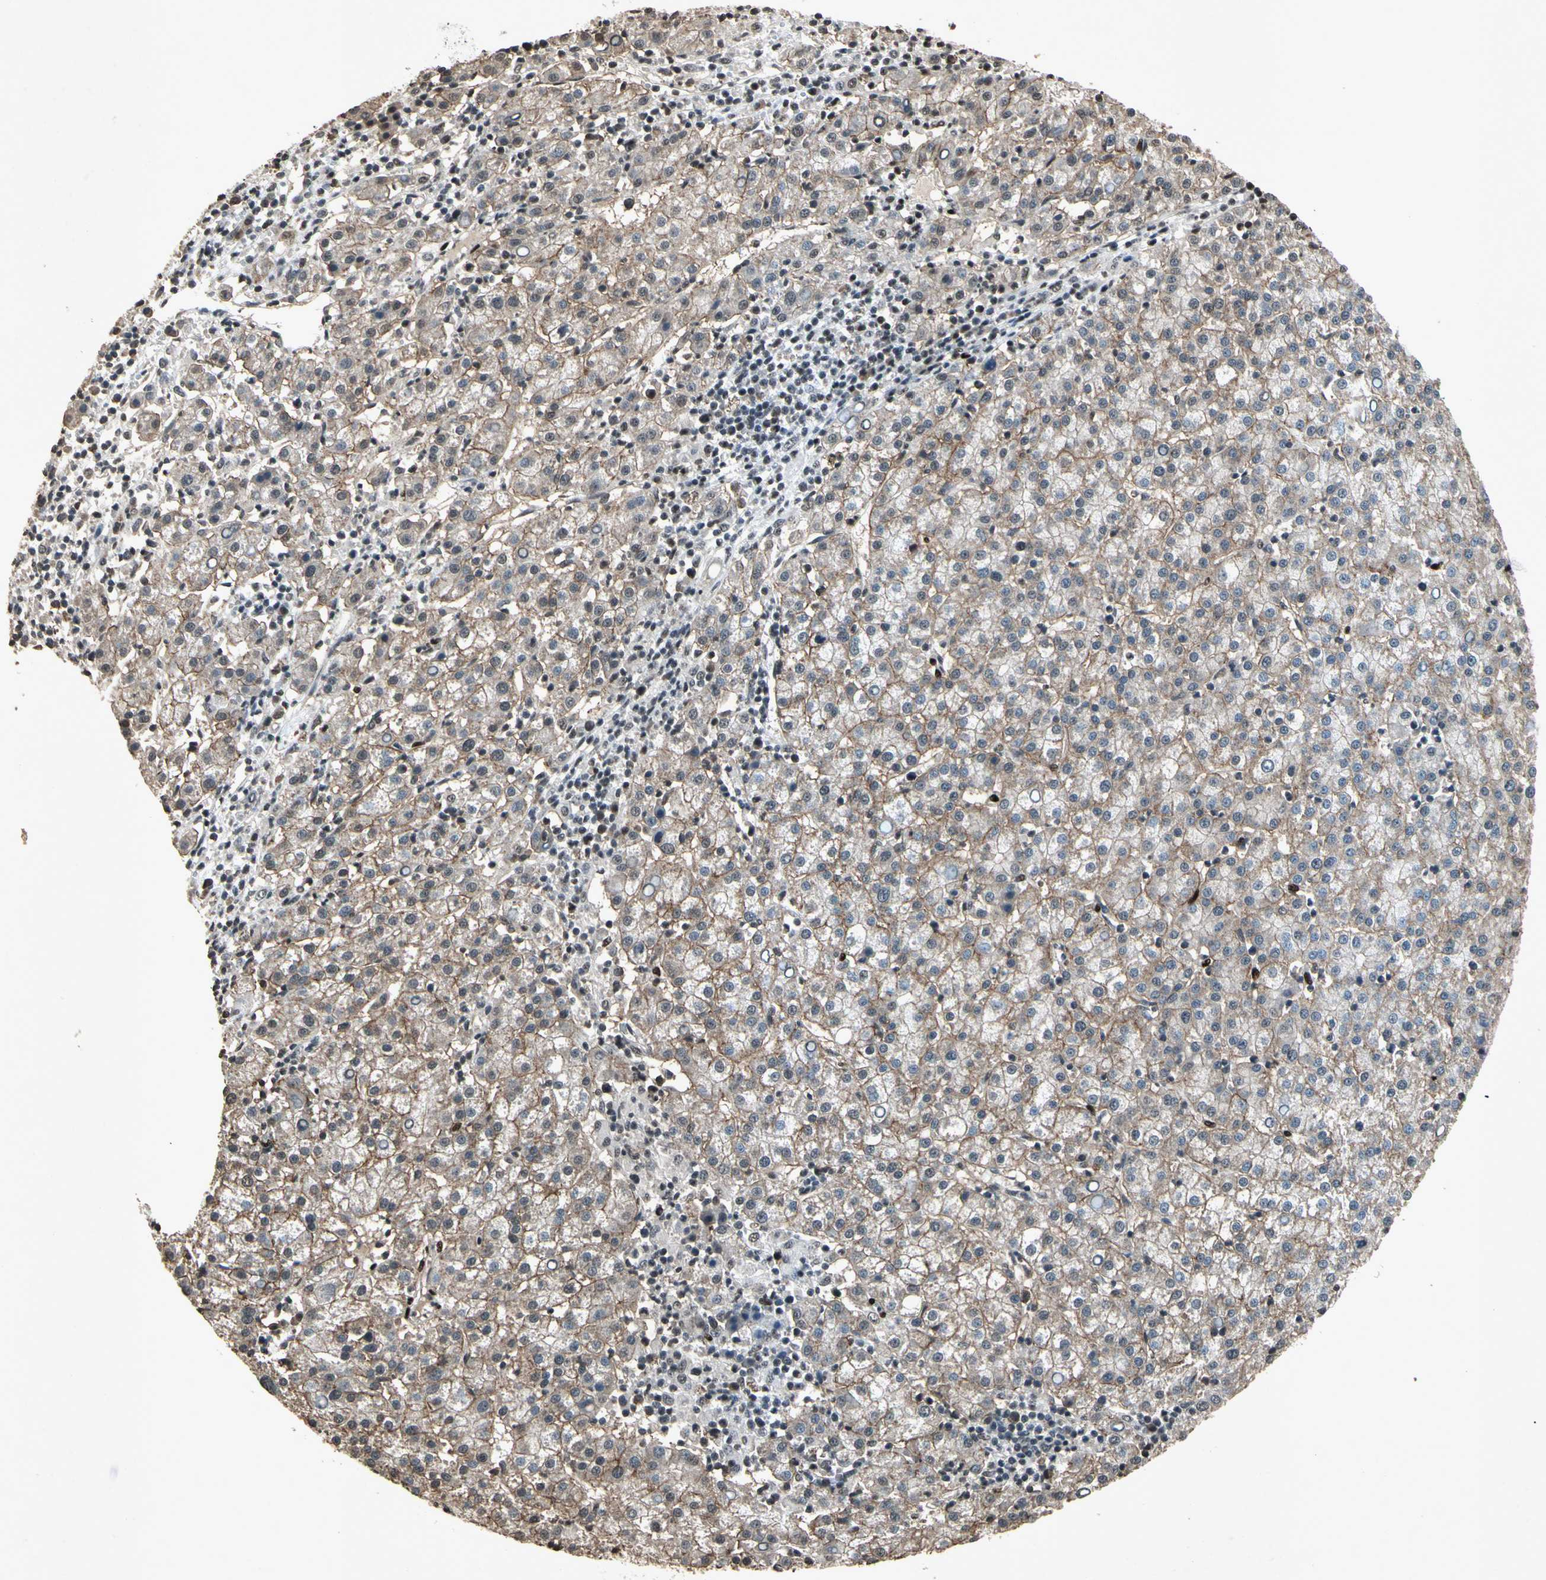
{"staining": {"intensity": "weak", "quantity": "25%-75%", "location": "cytoplasmic/membranous,nuclear"}, "tissue": "liver cancer", "cell_type": "Tumor cells", "image_type": "cancer", "snomed": [{"axis": "morphology", "description": "Carcinoma, Hepatocellular, NOS"}, {"axis": "topography", "description": "Liver"}], "caption": "A brown stain highlights weak cytoplasmic/membranous and nuclear expression of a protein in human liver cancer tumor cells.", "gene": "TBX2", "patient": {"sex": "female", "age": 58}}